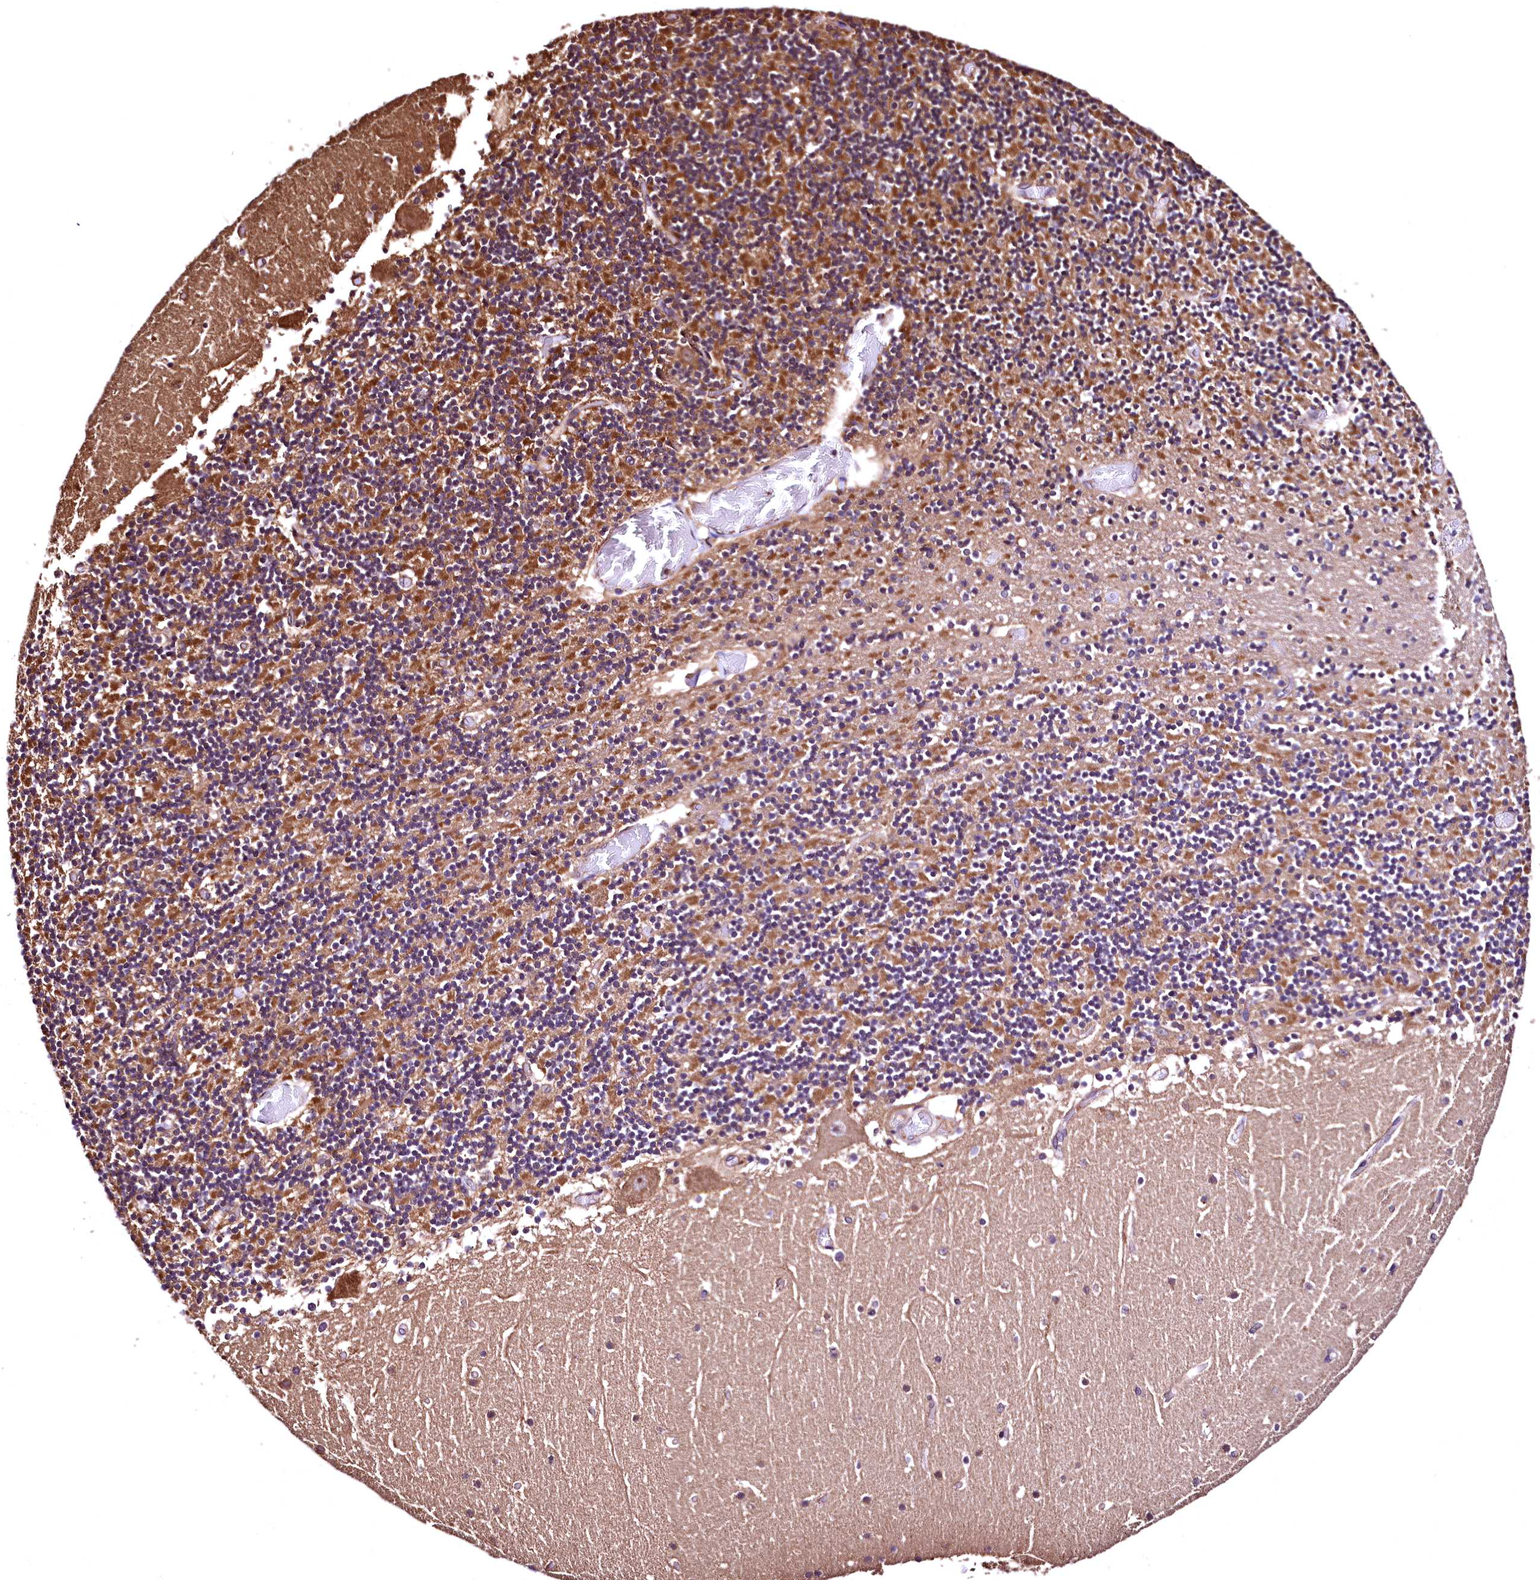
{"staining": {"intensity": "moderate", "quantity": "25%-75%", "location": "cytoplasmic/membranous"}, "tissue": "cerebellum", "cell_type": "Cells in granular layer", "image_type": "normal", "snomed": [{"axis": "morphology", "description": "Normal tissue, NOS"}, {"axis": "topography", "description": "Cerebellum"}], "caption": "IHC histopathology image of normal human cerebellum stained for a protein (brown), which reveals medium levels of moderate cytoplasmic/membranous positivity in about 25%-75% of cells in granular layer.", "gene": "LRSAM1", "patient": {"sex": "female", "age": 28}}